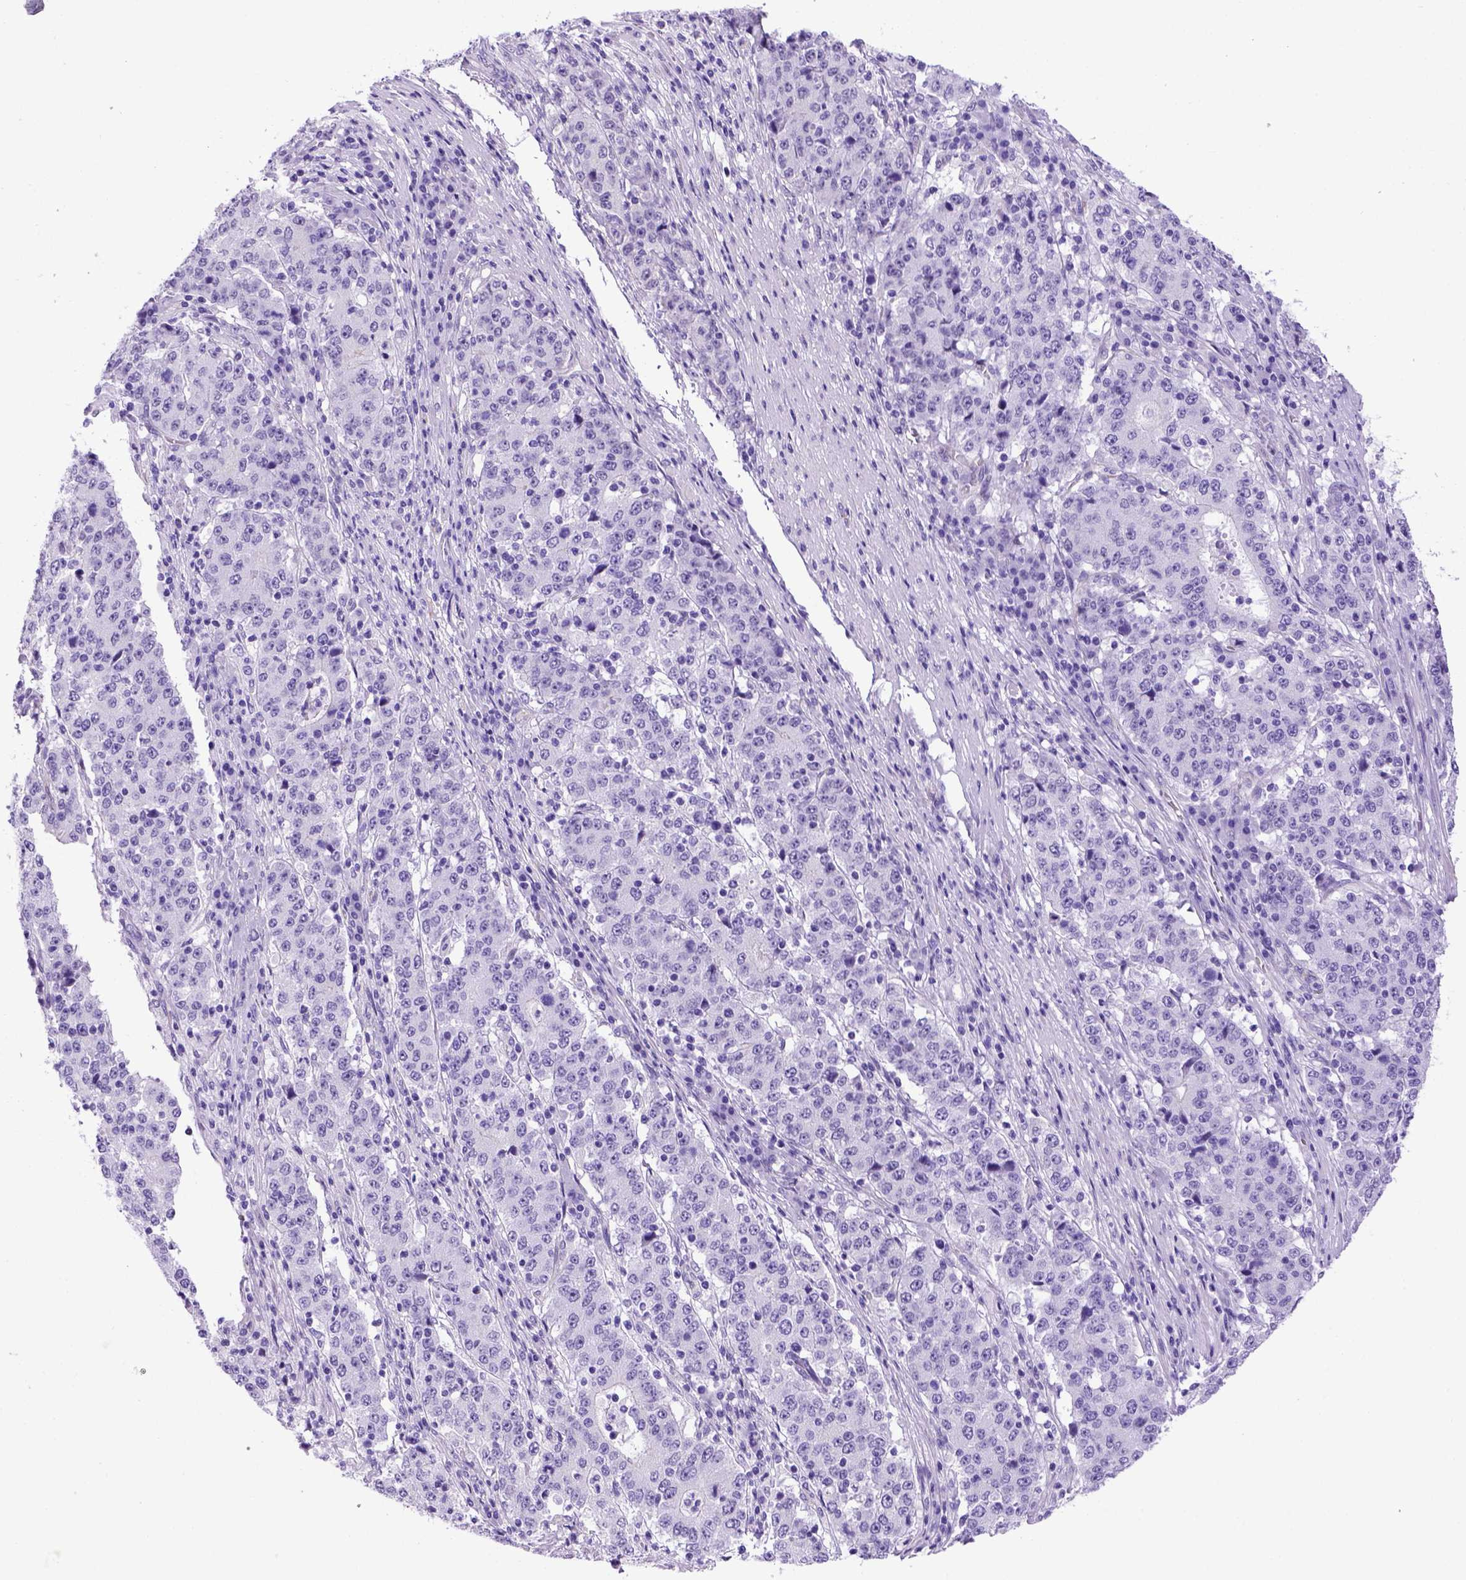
{"staining": {"intensity": "negative", "quantity": "none", "location": "none"}, "tissue": "stomach cancer", "cell_type": "Tumor cells", "image_type": "cancer", "snomed": [{"axis": "morphology", "description": "Adenocarcinoma, NOS"}, {"axis": "topography", "description": "Stomach"}], "caption": "DAB immunohistochemical staining of stomach adenocarcinoma exhibits no significant expression in tumor cells. Nuclei are stained in blue.", "gene": "ADAM12", "patient": {"sex": "male", "age": 59}}